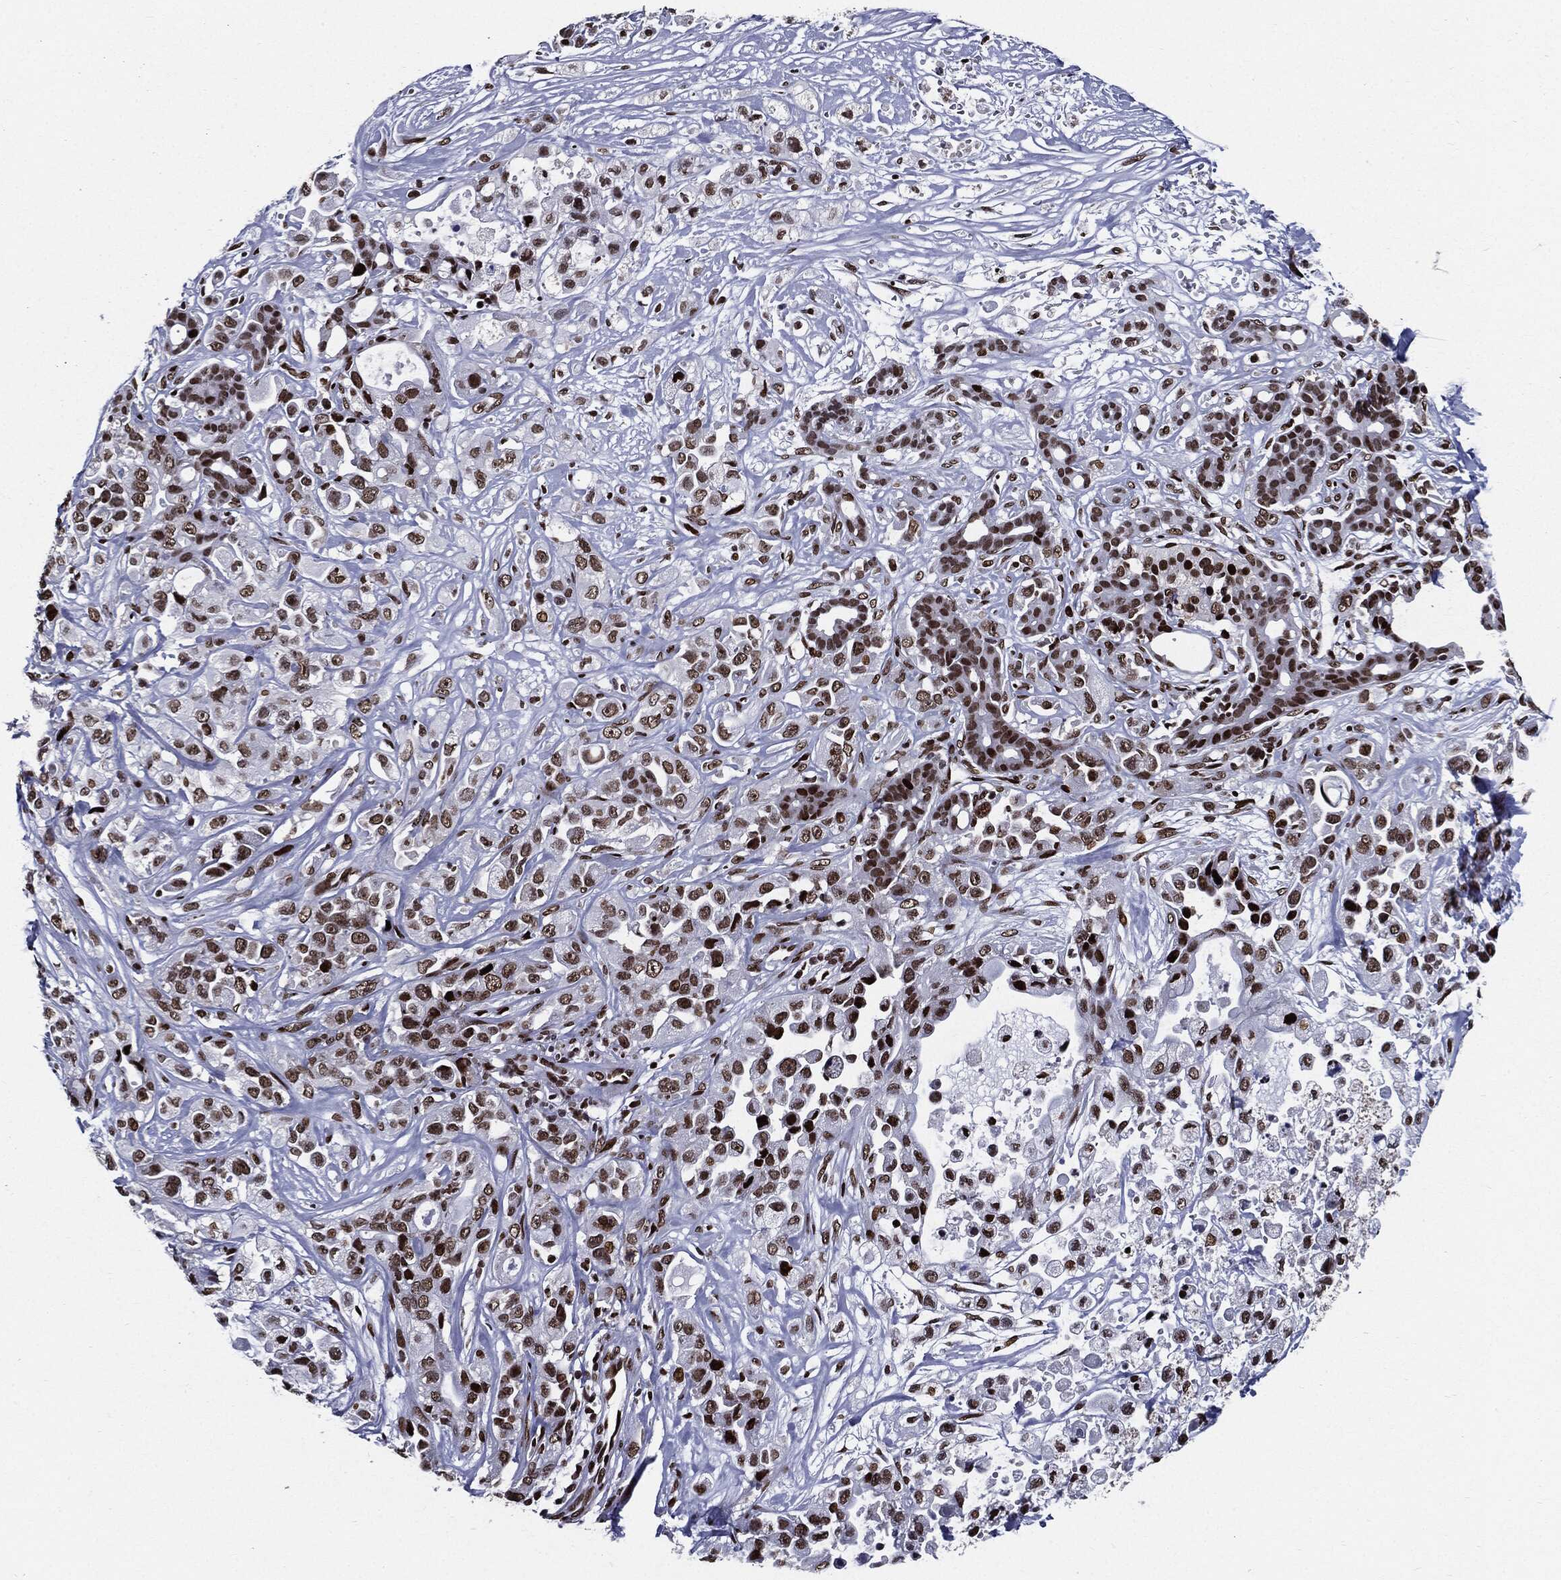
{"staining": {"intensity": "strong", "quantity": ">75%", "location": "nuclear"}, "tissue": "pancreatic cancer", "cell_type": "Tumor cells", "image_type": "cancer", "snomed": [{"axis": "morphology", "description": "Adenocarcinoma, NOS"}, {"axis": "topography", "description": "Pancreas"}], "caption": "Tumor cells show high levels of strong nuclear positivity in approximately >75% of cells in pancreatic cancer (adenocarcinoma). Immunohistochemistry stains the protein of interest in brown and the nuclei are stained blue.", "gene": "ZFP91", "patient": {"sex": "male", "age": 44}}